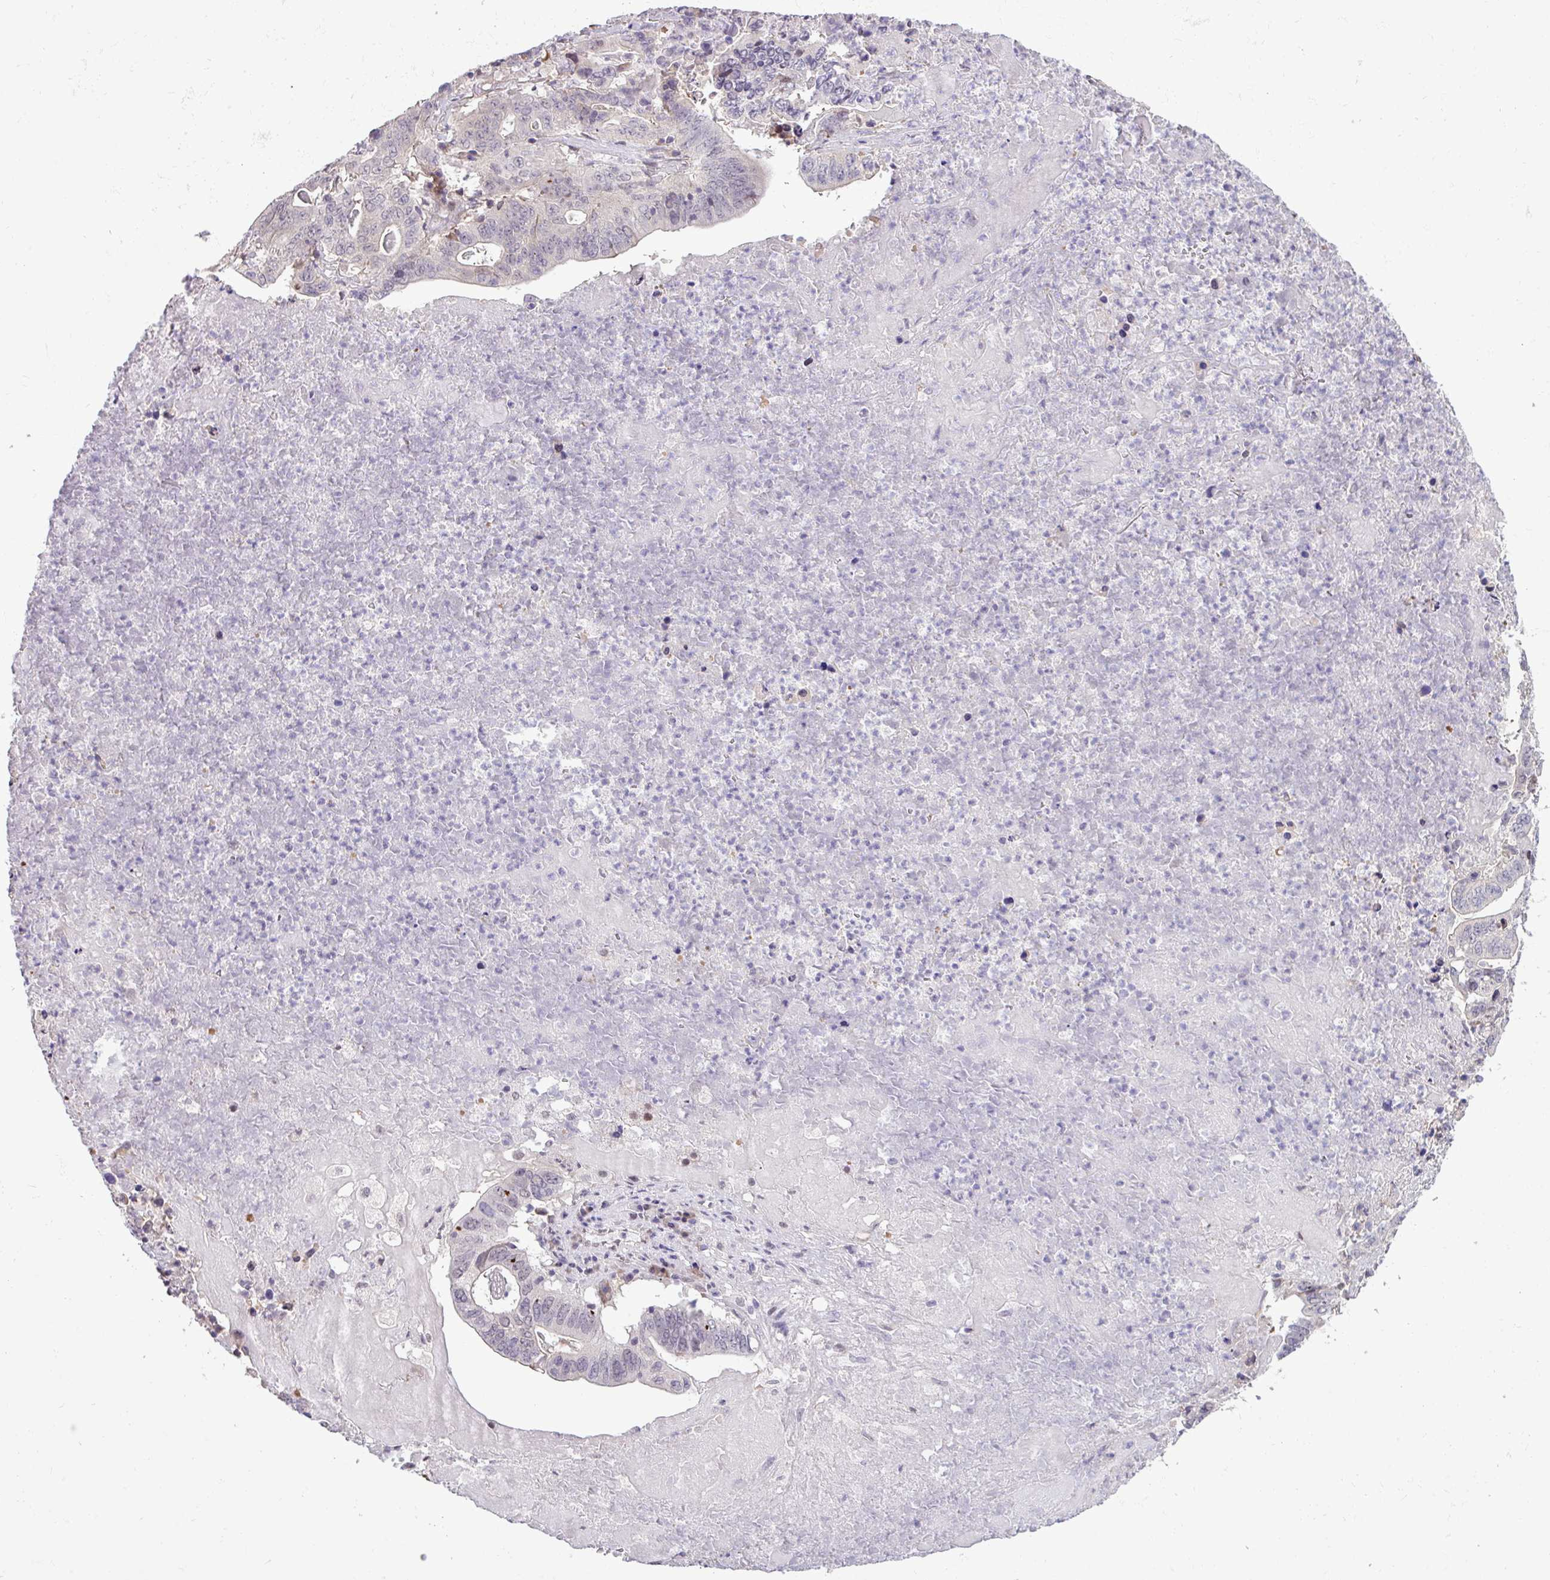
{"staining": {"intensity": "negative", "quantity": "none", "location": "none"}, "tissue": "lung cancer", "cell_type": "Tumor cells", "image_type": "cancer", "snomed": [{"axis": "morphology", "description": "Adenocarcinoma, NOS"}, {"axis": "topography", "description": "Lung"}], "caption": "High magnification brightfield microscopy of lung cancer (adenocarcinoma) stained with DAB (brown) and counterstained with hematoxylin (blue): tumor cells show no significant staining.", "gene": "RIPPLY1", "patient": {"sex": "female", "age": 60}}